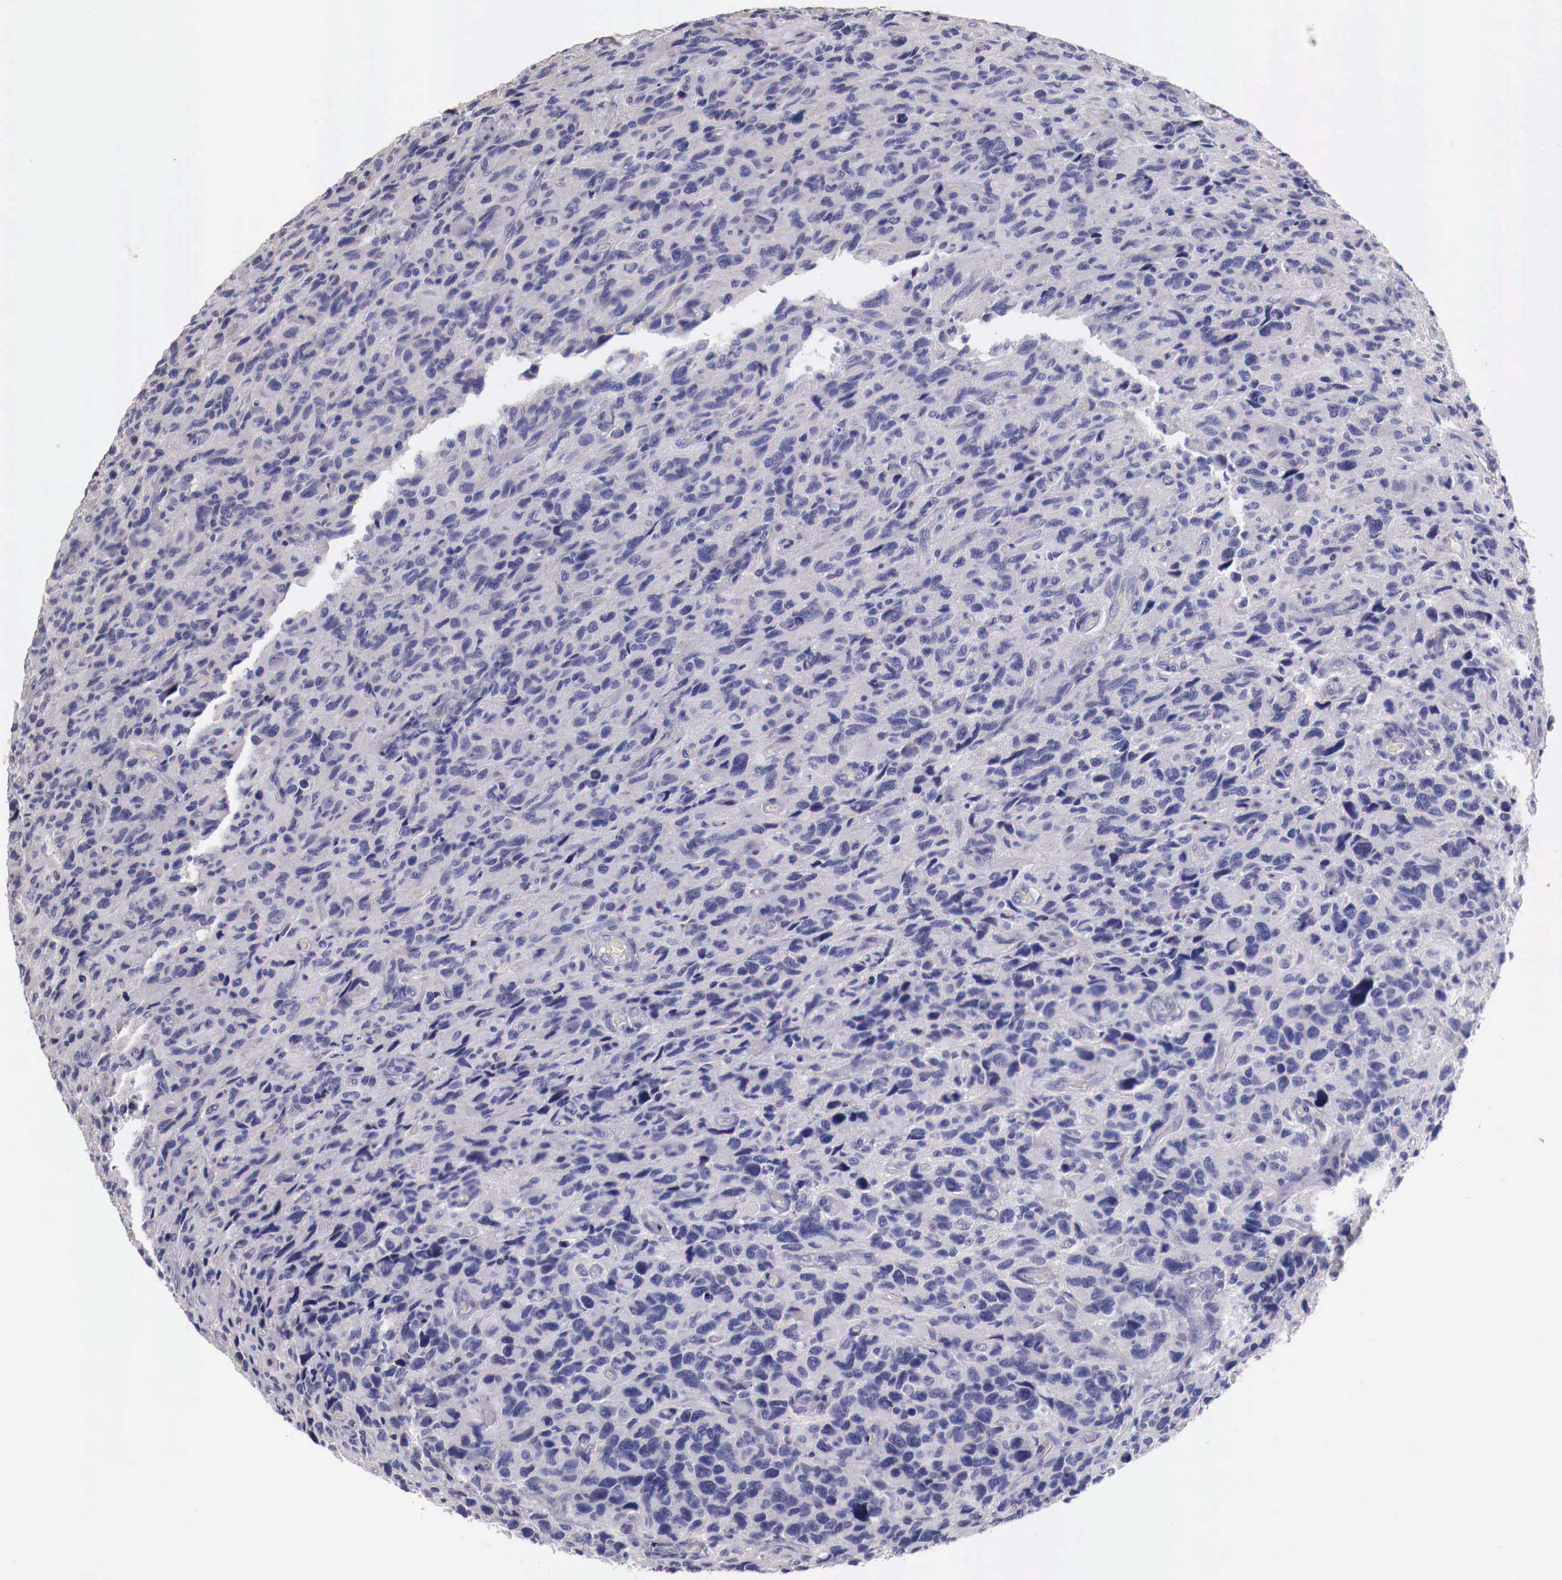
{"staining": {"intensity": "negative", "quantity": "none", "location": "none"}, "tissue": "glioma", "cell_type": "Tumor cells", "image_type": "cancer", "snomed": [{"axis": "morphology", "description": "Glioma, malignant, High grade"}, {"axis": "topography", "description": "Brain"}], "caption": "A micrograph of human malignant glioma (high-grade) is negative for staining in tumor cells. (DAB (3,3'-diaminobenzidine) immunohistochemistry visualized using brightfield microscopy, high magnification).", "gene": "PITPNA", "patient": {"sex": "female", "age": 60}}